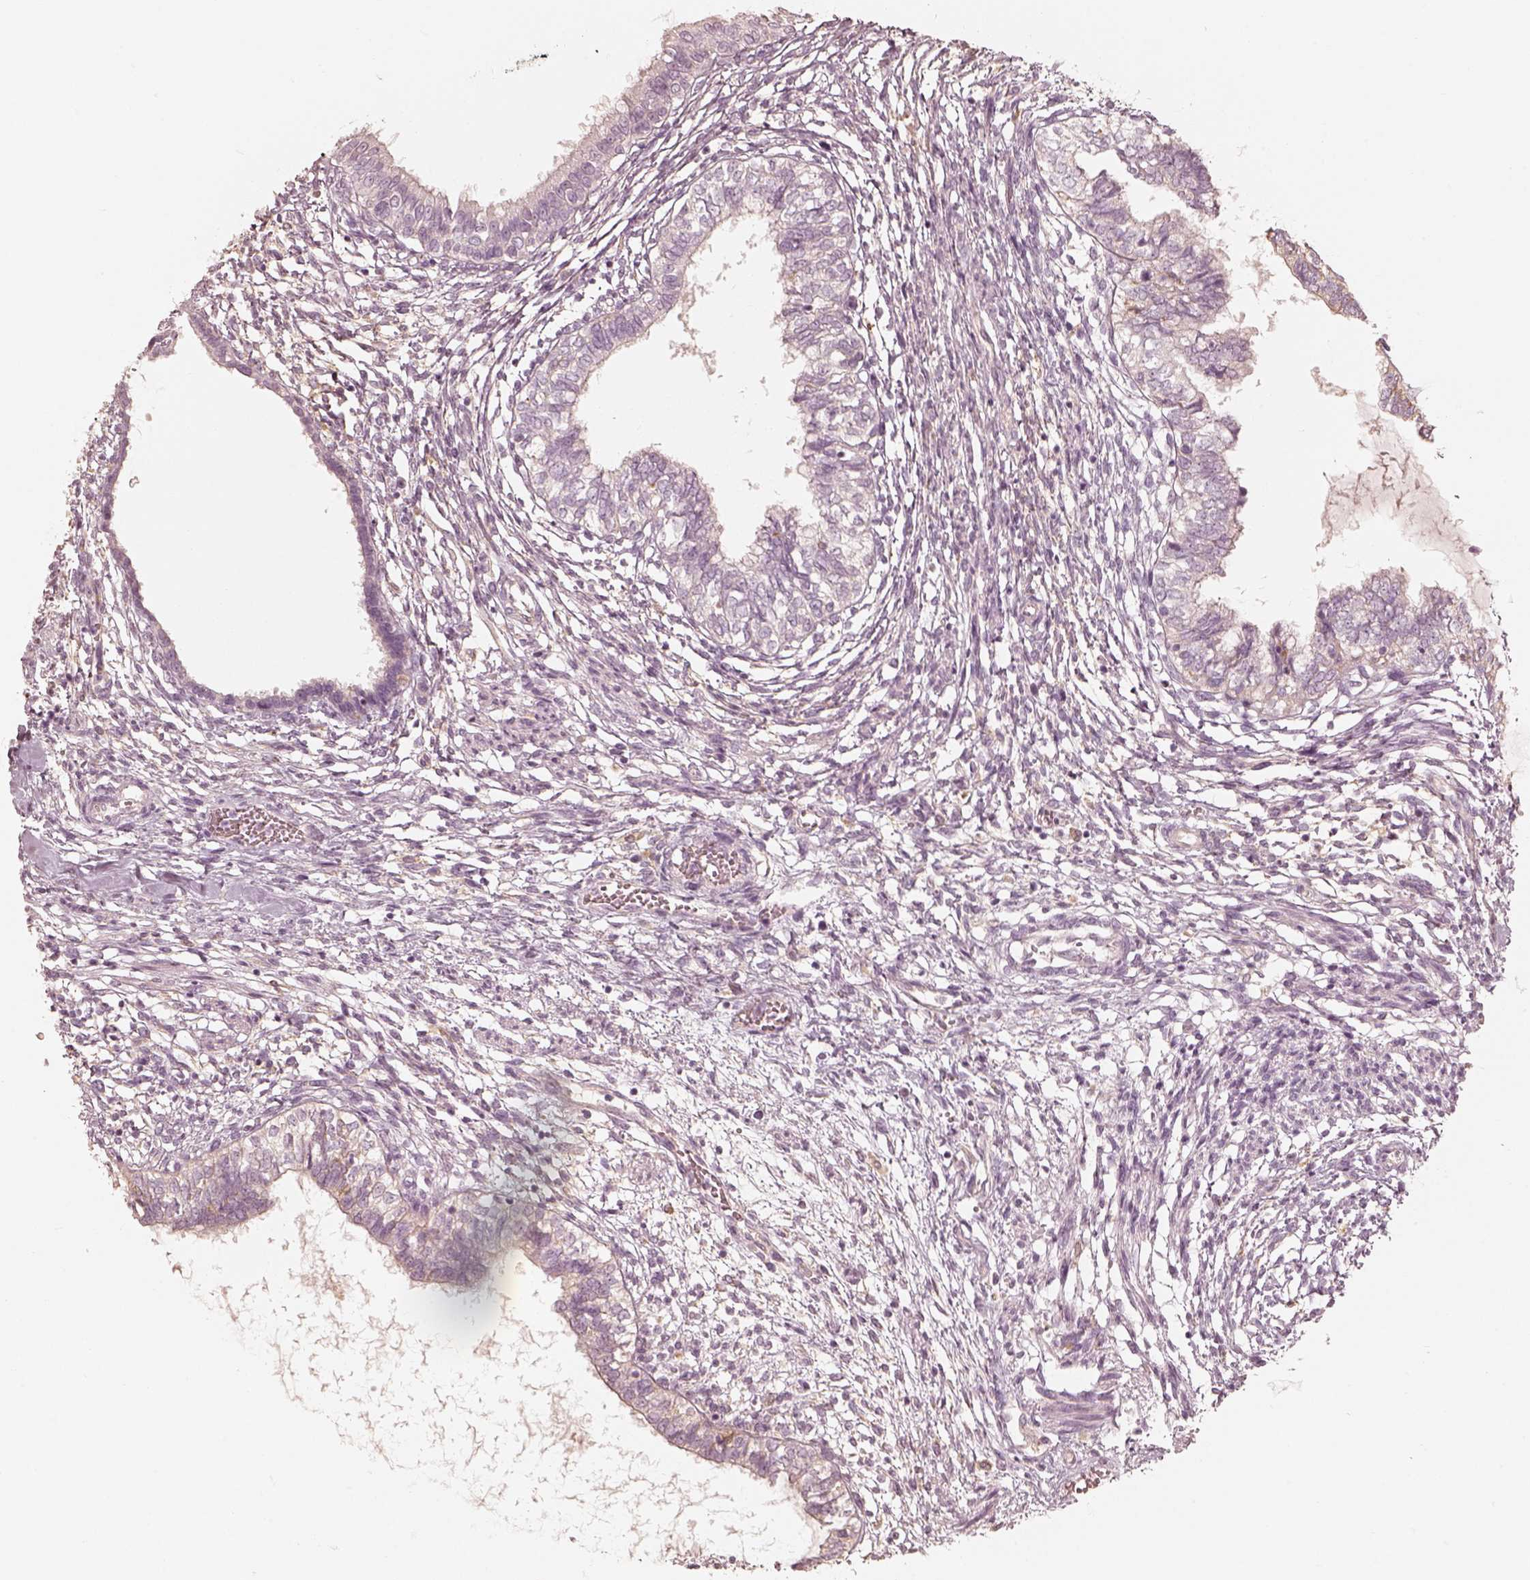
{"staining": {"intensity": "negative", "quantity": "none", "location": "none"}, "tissue": "testis cancer", "cell_type": "Tumor cells", "image_type": "cancer", "snomed": [{"axis": "morphology", "description": "Carcinoma, Embryonal, NOS"}, {"axis": "topography", "description": "Testis"}], "caption": "Immunohistochemistry of human embryonal carcinoma (testis) reveals no staining in tumor cells.", "gene": "FMNL2", "patient": {"sex": "male", "age": 37}}